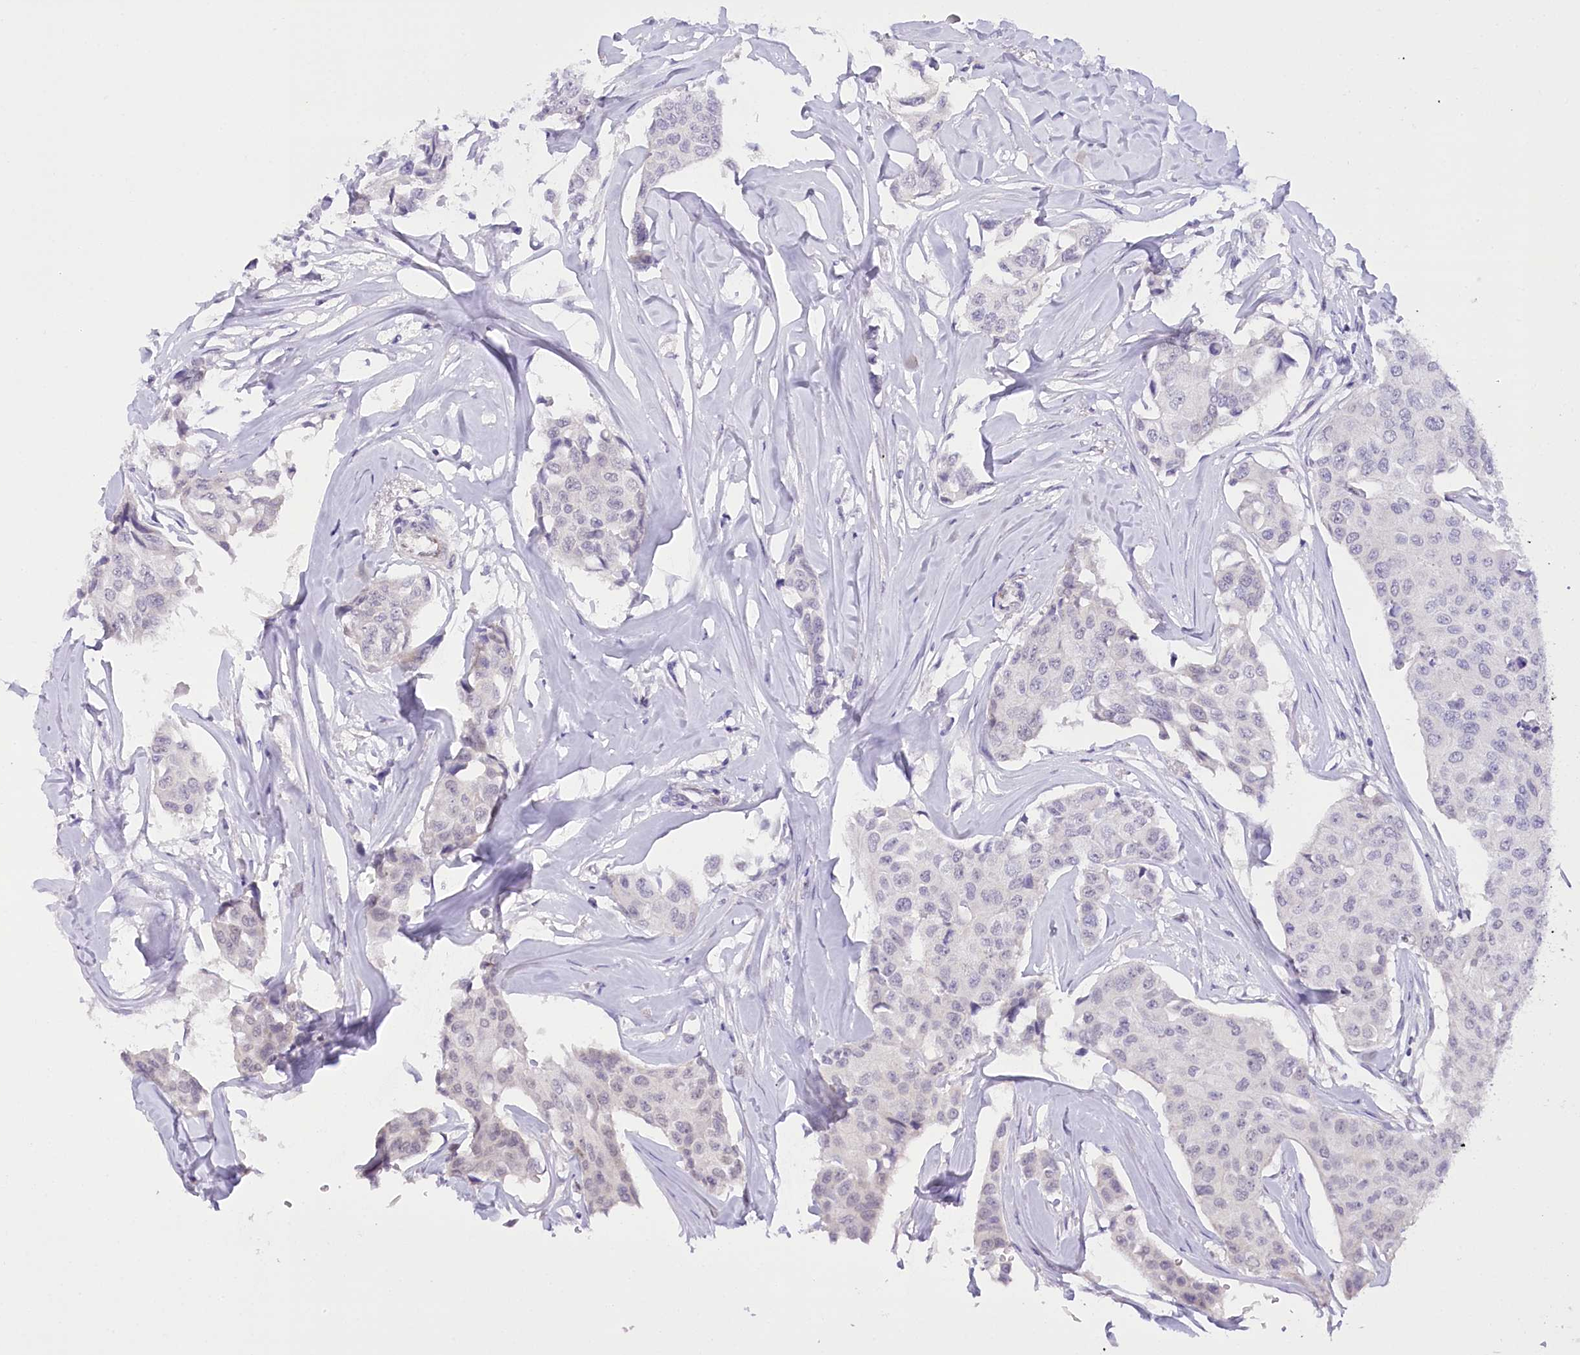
{"staining": {"intensity": "negative", "quantity": "none", "location": "none"}, "tissue": "breast cancer", "cell_type": "Tumor cells", "image_type": "cancer", "snomed": [{"axis": "morphology", "description": "Duct carcinoma"}, {"axis": "topography", "description": "Breast"}], "caption": "Protein analysis of invasive ductal carcinoma (breast) exhibits no significant staining in tumor cells.", "gene": "HNRNPA0", "patient": {"sex": "female", "age": 80}}